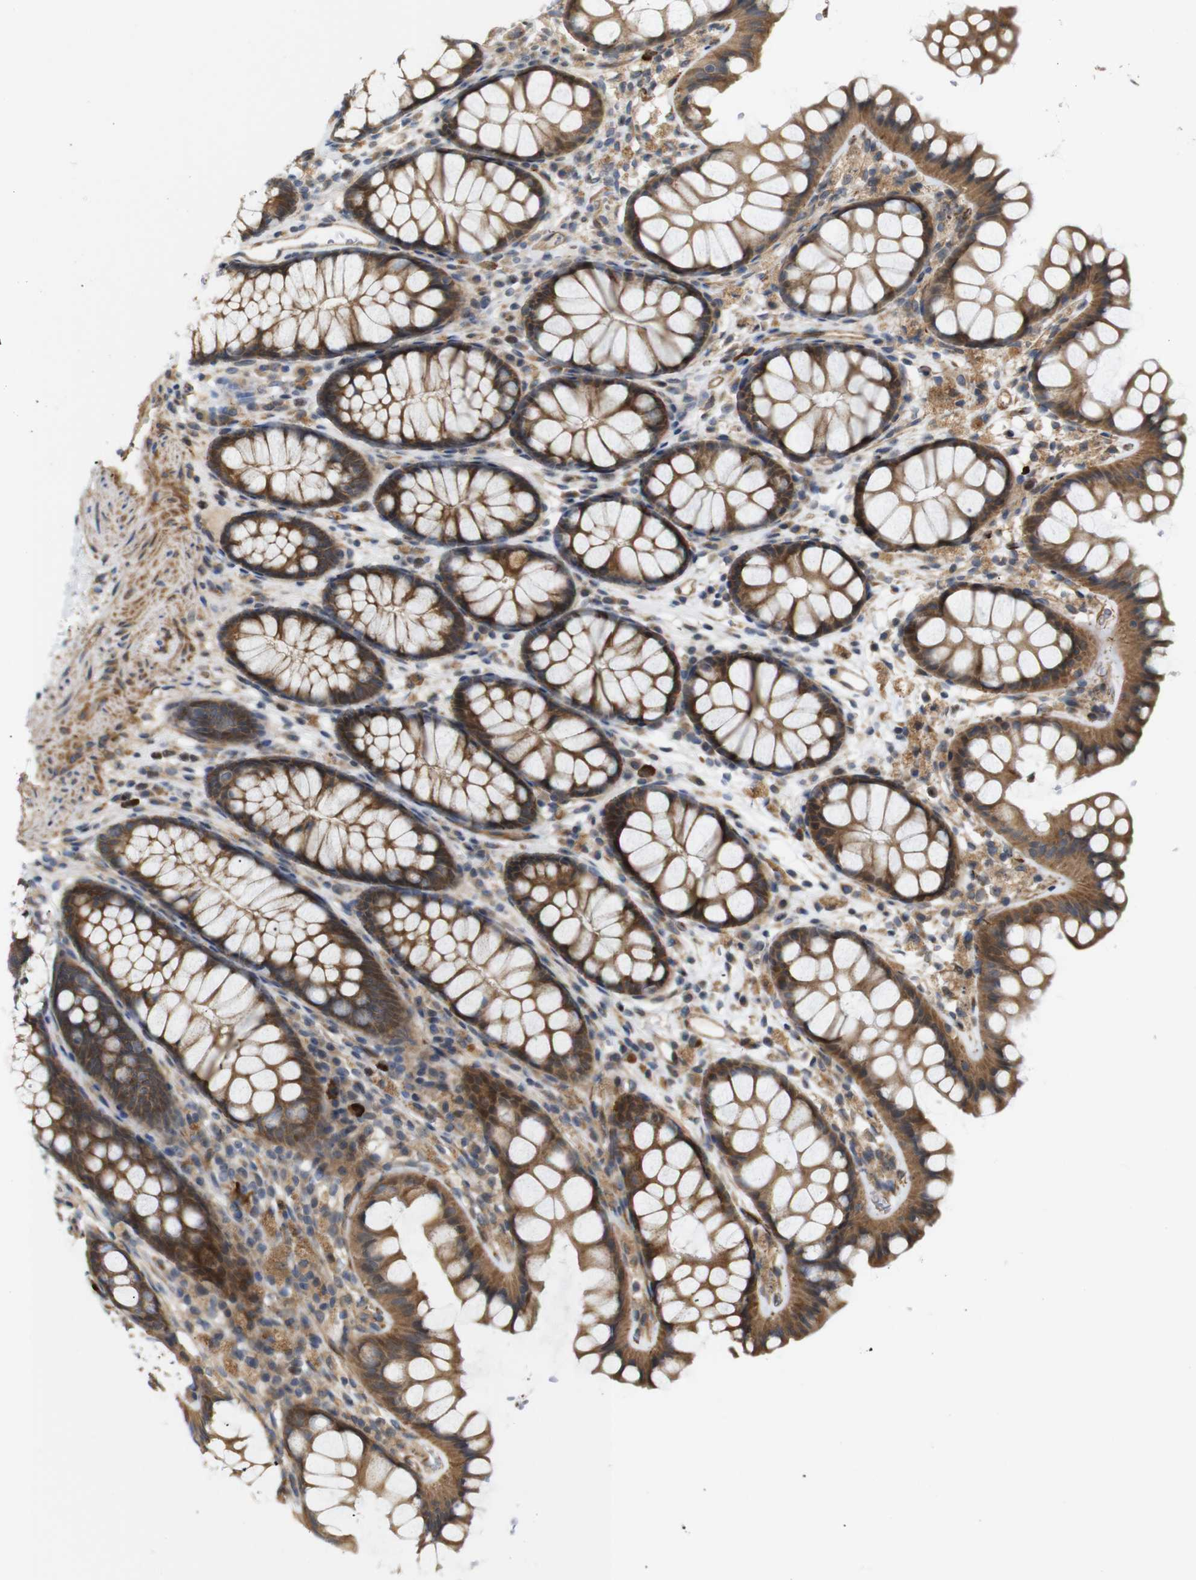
{"staining": {"intensity": "moderate", "quantity": ">75%", "location": "cytoplasmic/membranous"}, "tissue": "colon", "cell_type": "Endothelial cells", "image_type": "normal", "snomed": [{"axis": "morphology", "description": "Normal tissue, NOS"}, {"axis": "topography", "description": "Colon"}], "caption": "Colon stained for a protein (brown) reveals moderate cytoplasmic/membranous positive staining in approximately >75% of endothelial cells.", "gene": "RPTOR", "patient": {"sex": "female", "age": 55}}